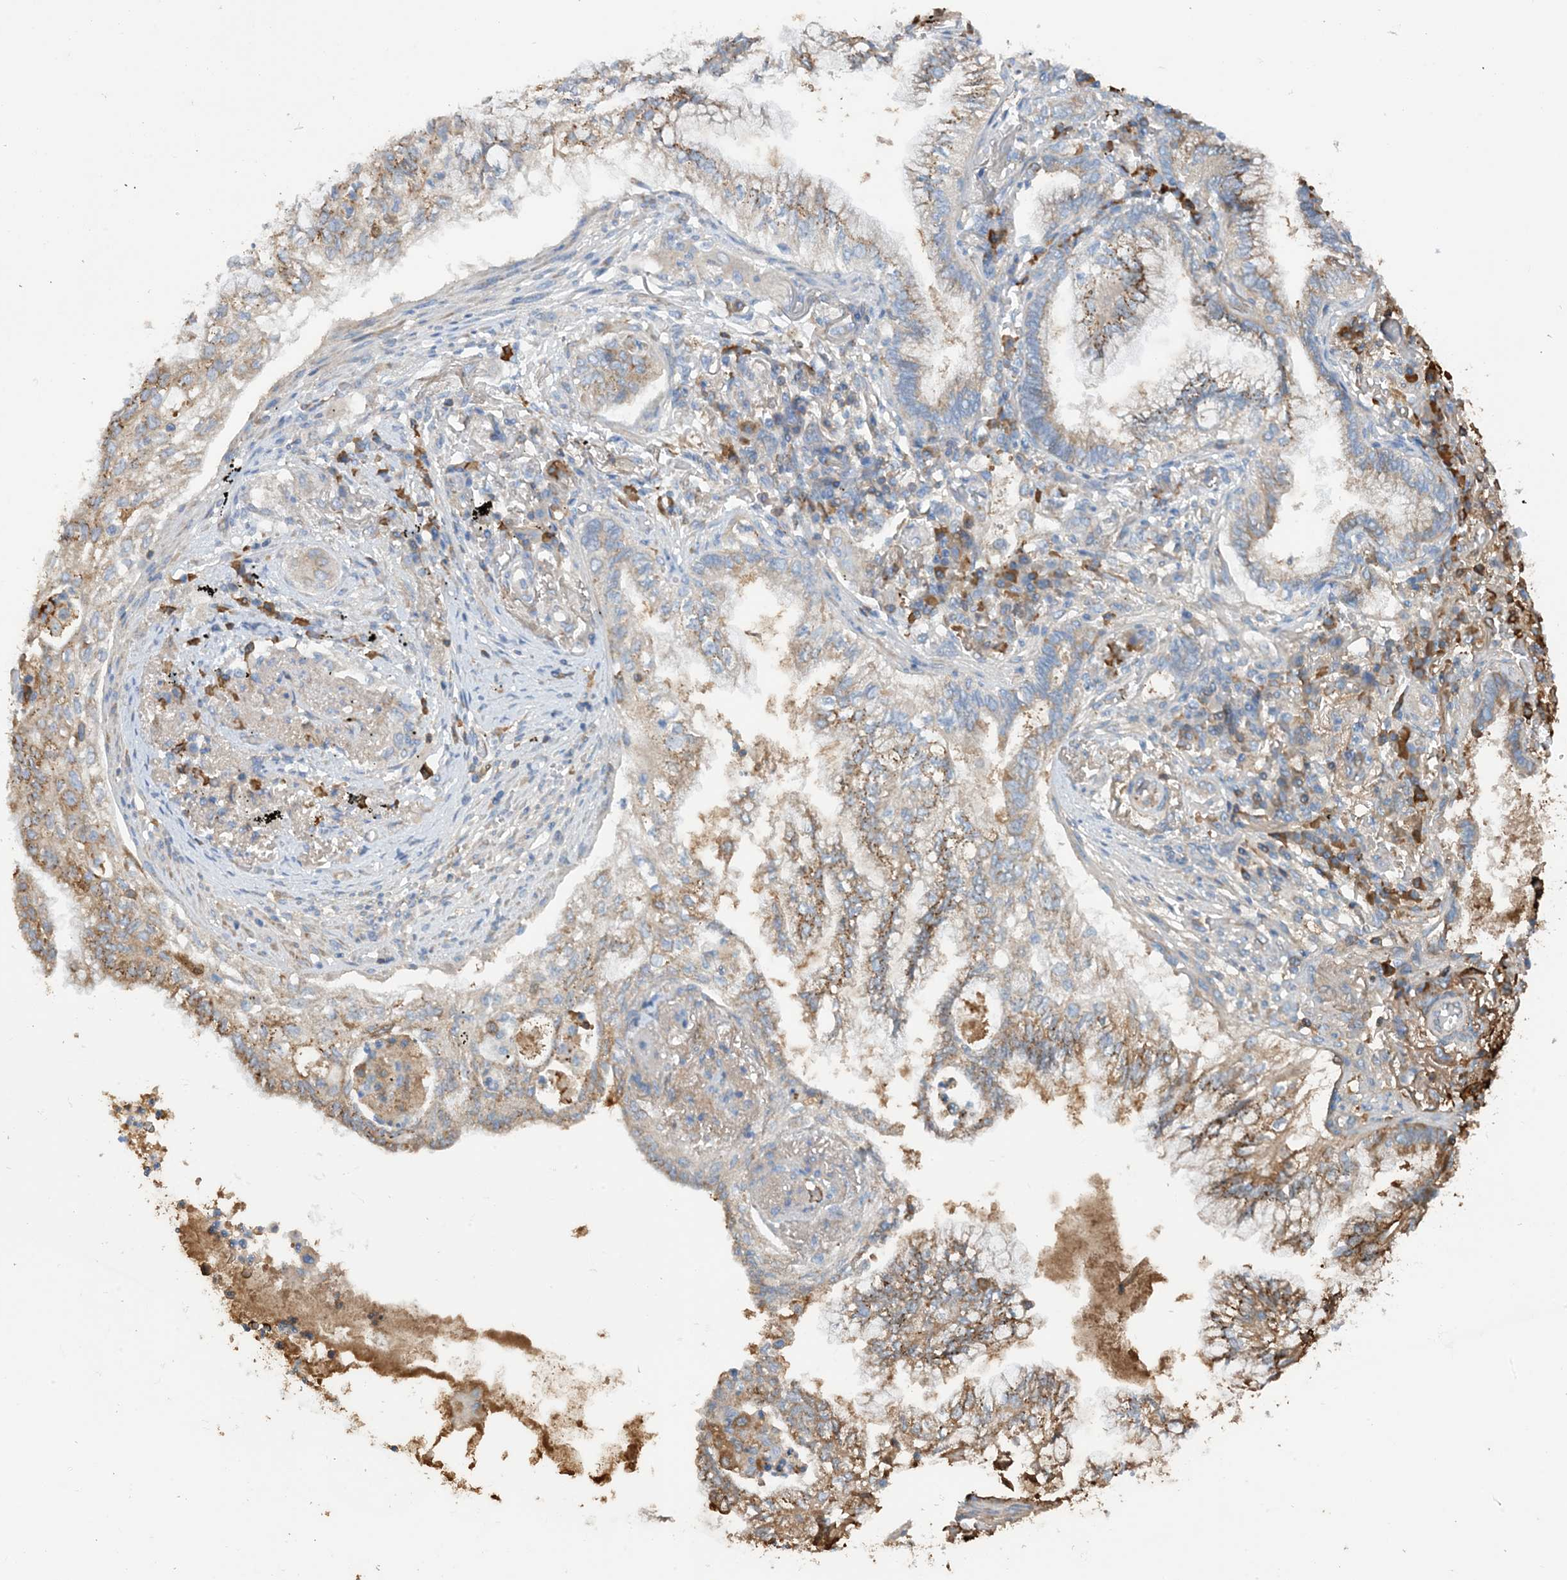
{"staining": {"intensity": "moderate", "quantity": "<25%", "location": "cytoplasmic/membranous"}, "tissue": "lung cancer", "cell_type": "Tumor cells", "image_type": "cancer", "snomed": [{"axis": "morphology", "description": "Adenocarcinoma, NOS"}, {"axis": "topography", "description": "Lung"}], "caption": "An image of adenocarcinoma (lung) stained for a protein shows moderate cytoplasmic/membranous brown staining in tumor cells.", "gene": "SLC5A11", "patient": {"sex": "female", "age": 70}}